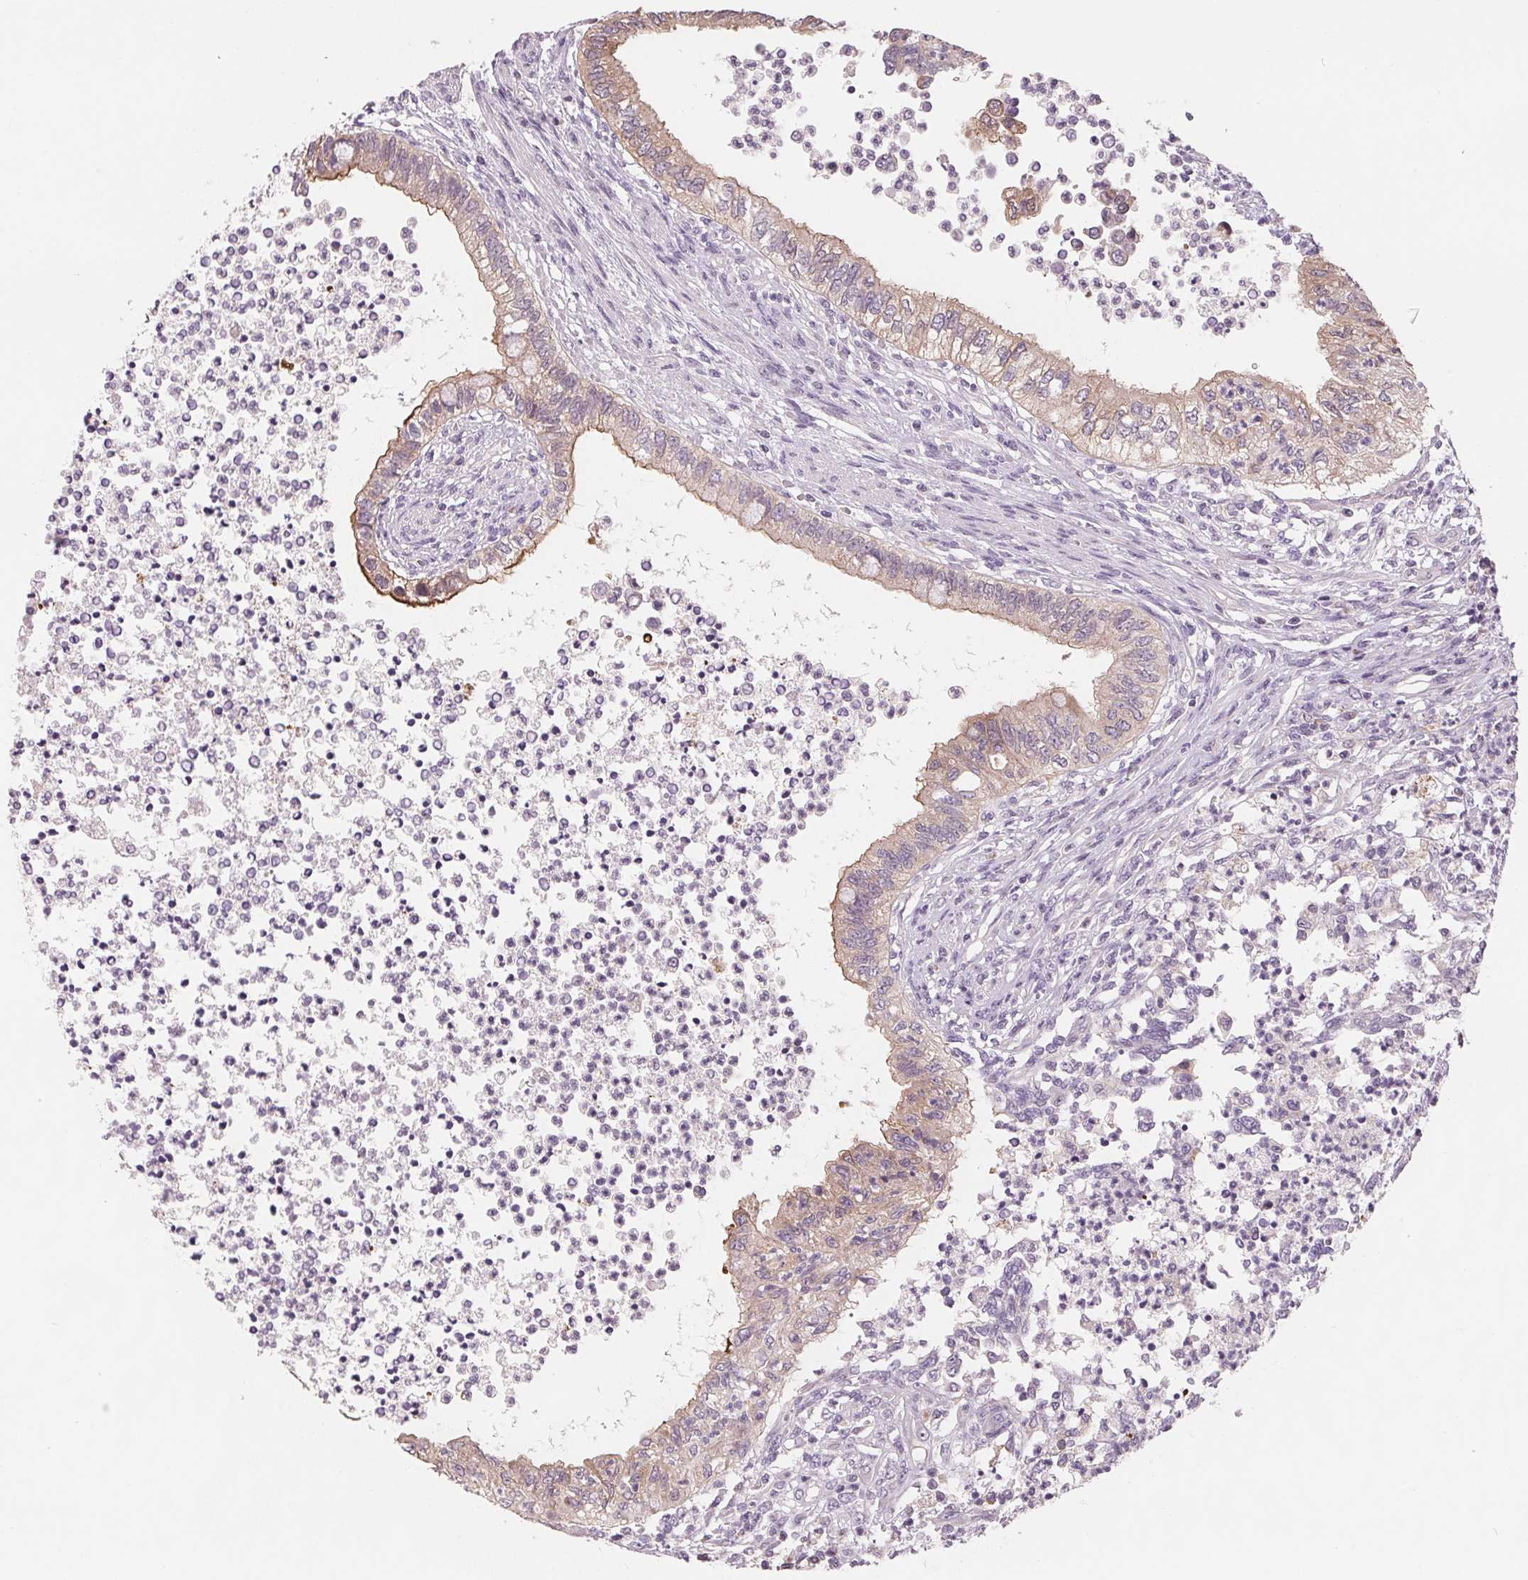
{"staining": {"intensity": "weak", "quantity": "25%-75%", "location": "cytoplasmic/membranous"}, "tissue": "testis cancer", "cell_type": "Tumor cells", "image_type": "cancer", "snomed": [{"axis": "morphology", "description": "Carcinoma, Embryonal, NOS"}, {"axis": "topography", "description": "Testis"}], "caption": "The histopathology image reveals a brown stain indicating the presence of a protein in the cytoplasmic/membranous of tumor cells in embryonal carcinoma (testis).", "gene": "VTCN1", "patient": {"sex": "male", "age": 26}}